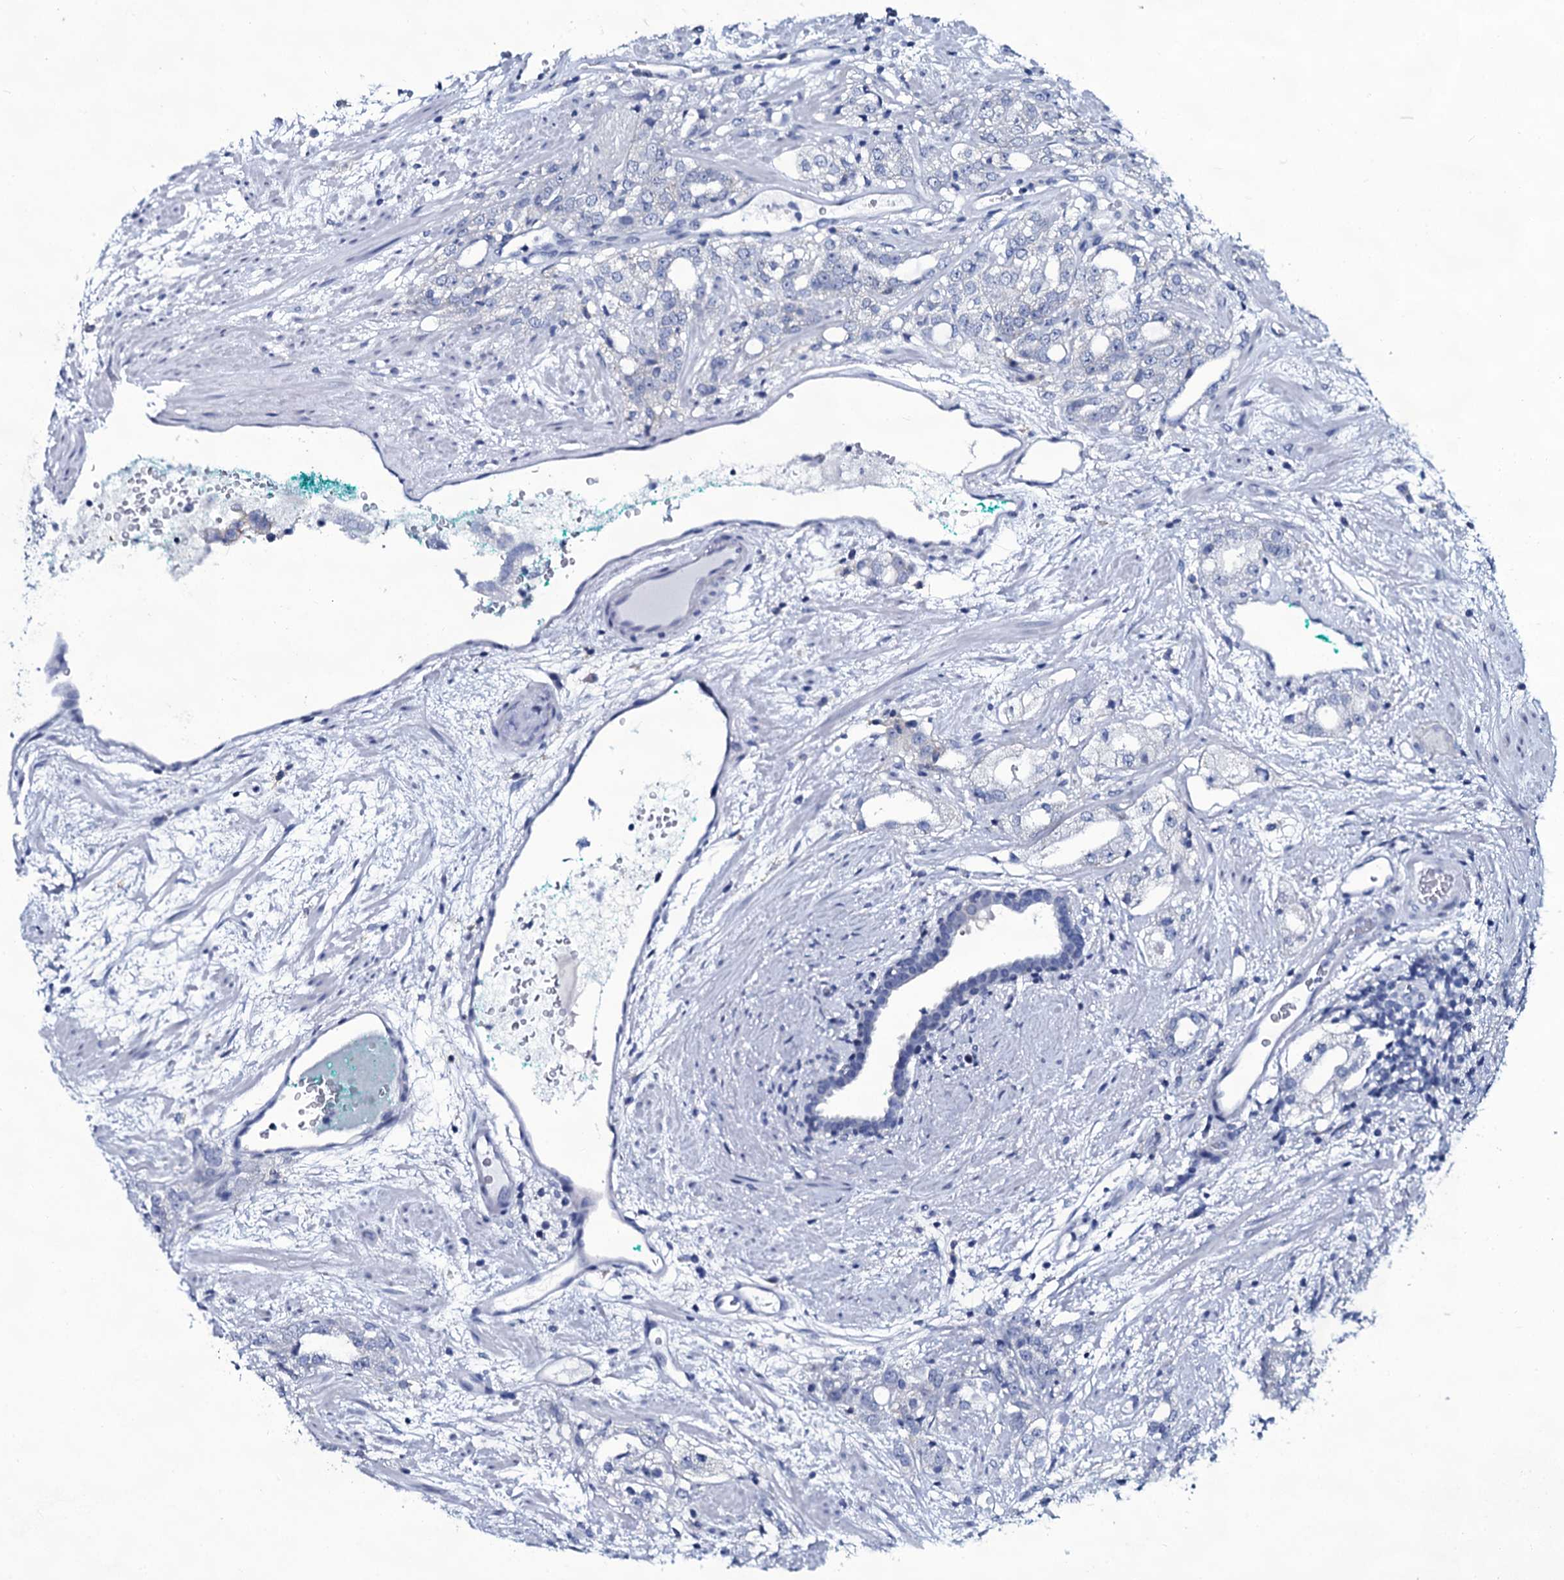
{"staining": {"intensity": "negative", "quantity": "none", "location": "none"}, "tissue": "prostate cancer", "cell_type": "Tumor cells", "image_type": "cancer", "snomed": [{"axis": "morphology", "description": "Adenocarcinoma, High grade"}, {"axis": "topography", "description": "Prostate"}], "caption": "Immunohistochemistry (IHC) photomicrograph of neoplastic tissue: human prostate cancer stained with DAB shows no significant protein expression in tumor cells.", "gene": "SLC4A7", "patient": {"sex": "male", "age": 64}}